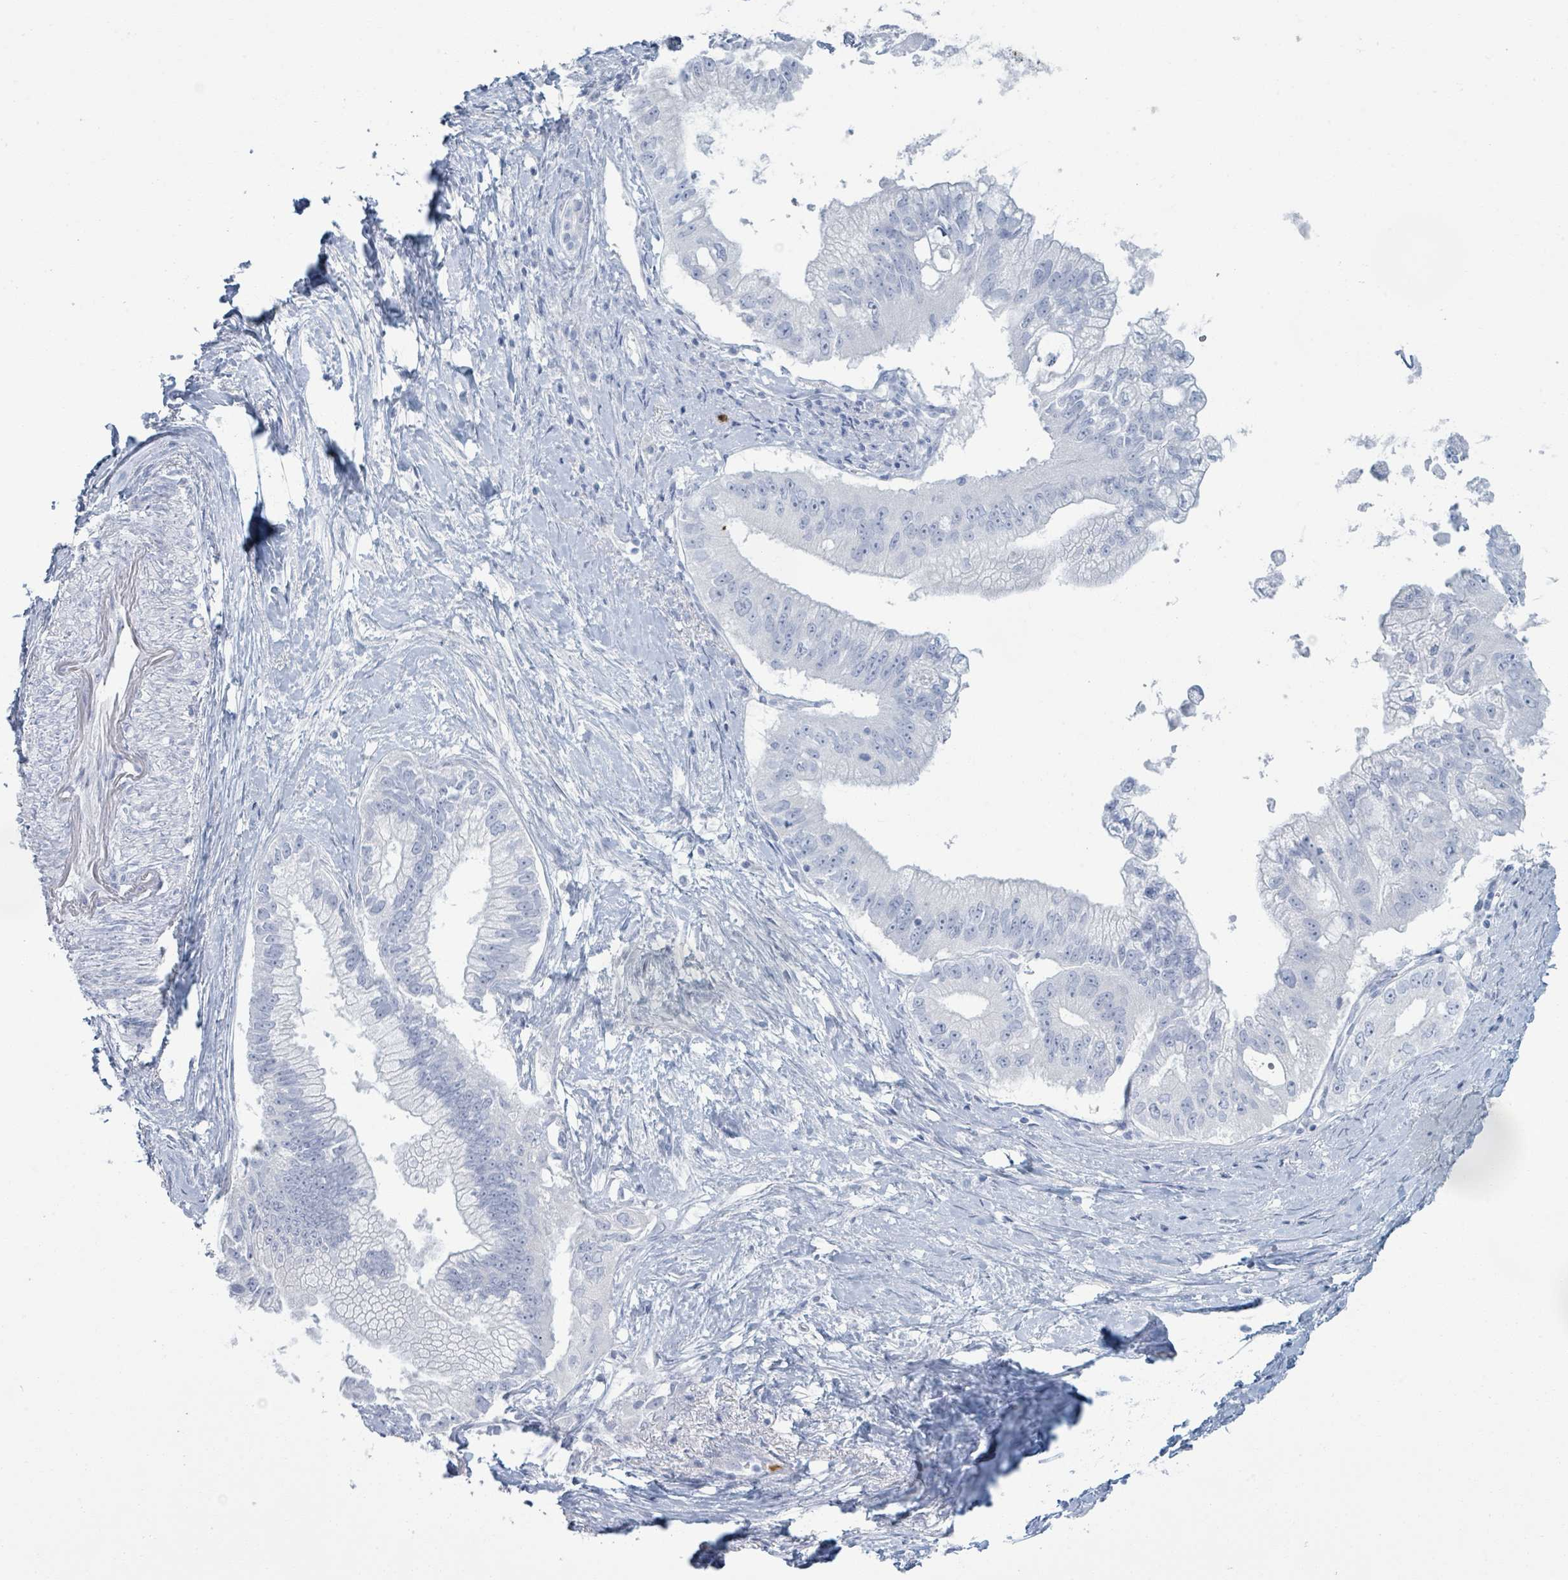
{"staining": {"intensity": "negative", "quantity": "none", "location": "none"}, "tissue": "pancreatic cancer", "cell_type": "Tumor cells", "image_type": "cancer", "snomed": [{"axis": "morphology", "description": "Adenocarcinoma, NOS"}, {"axis": "topography", "description": "Pancreas"}], "caption": "A high-resolution histopathology image shows immunohistochemistry staining of adenocarcinoma (pancreatic), which reveals no significant positivity in tumor cells. (Stains: DAB (3,3'-diaminobenzidine) immunohistochemistry (IHC) with hematoxylin counter stain, Microscopy: brightfield microscopy at high magnification).", "gene": "DEFA4", "patient": {"sex": "male", "age": 70}}